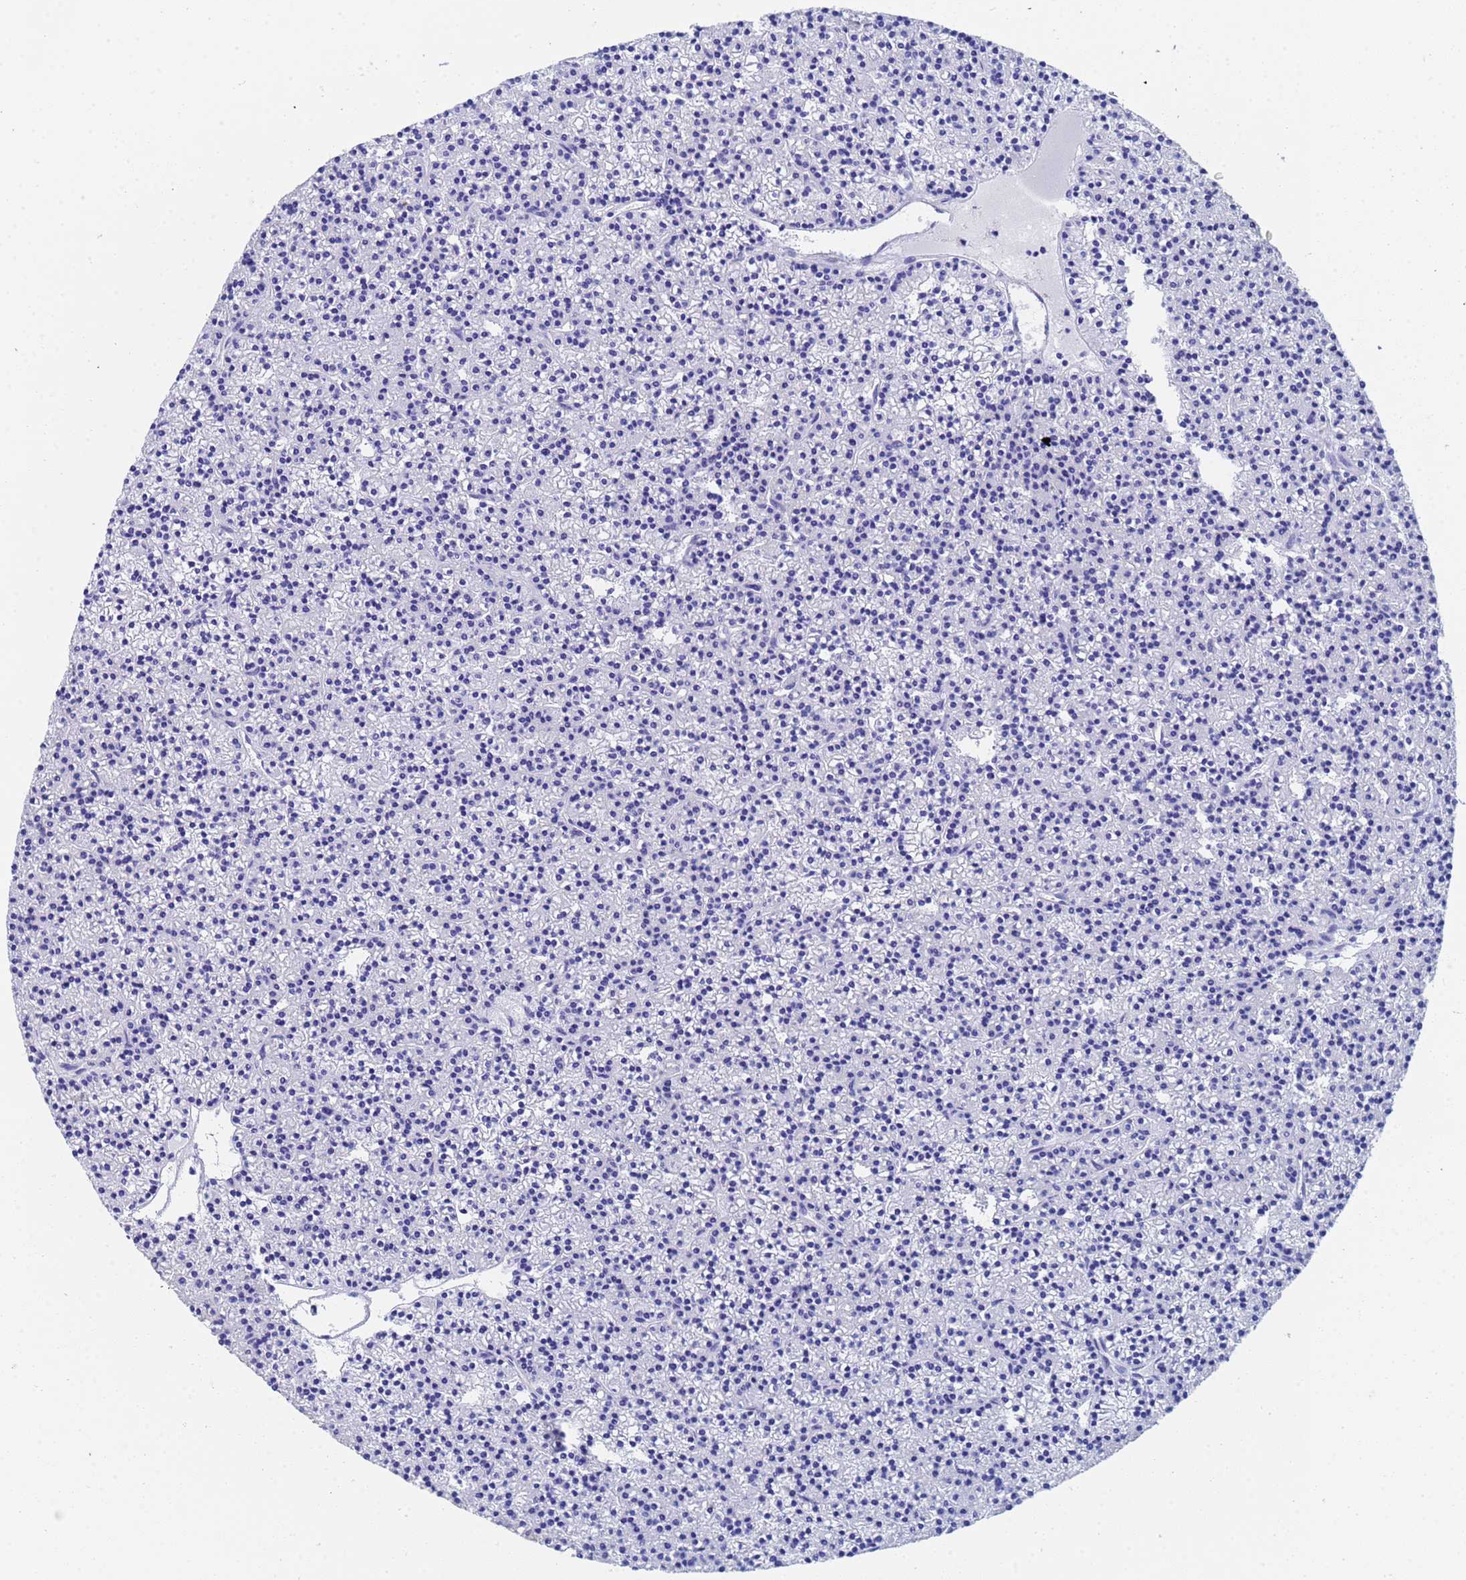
{"staining": {"intensity": "negative", "quantity": "none", "location": "none"}, "tissue": "parathyroid gland", "cell_type": "Glandular cells", "image_type": "normal", "snomed": [{"axis": "morphology", "description": "Normal tissue, NOS"}, {"axis": "topography", "description": "Parathyroid gland"}], "caption": "A micrograph of human parathyroid gland is negative for staining in glandular cells.", "gene": "CST1", "patient": {"sex": "female", "age": 45}}